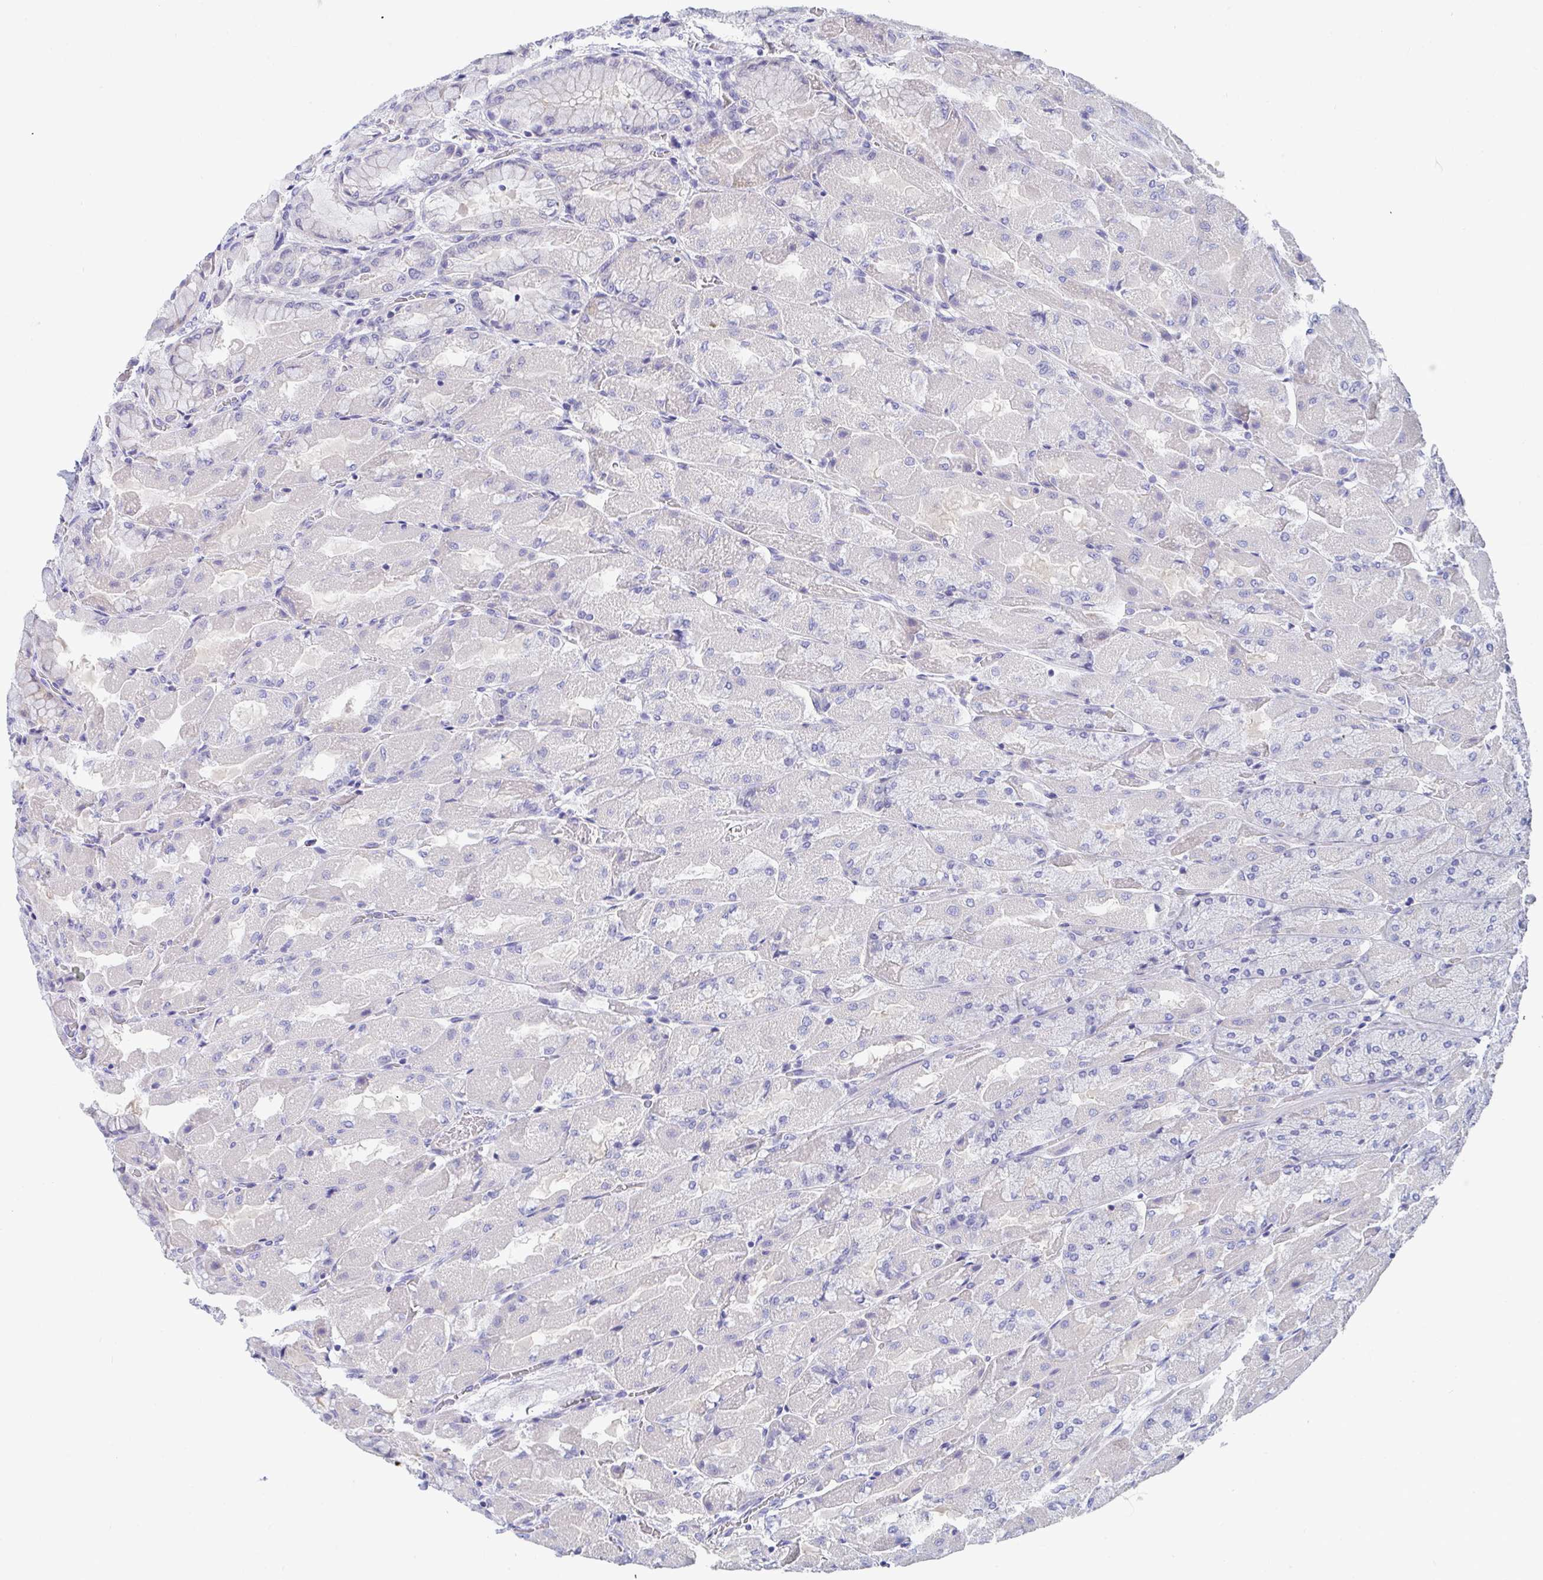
{"staining": {"intensity": "negative", "quantity": "none", "location": "none"}, "tissue": "stomach", "cell_type": "Glandular cells", "image_type": "normal", "snomed": [{"axis": "morphology", "description": "Normal tissue, NOS"}, {"axis": "topography", "description": "Stomach"}], "caption": "The histopathology image displays no staining of glandular cells in normal stomach.", "gene": "P2RX3", "patient": {"sex": "female", "age": 61}}